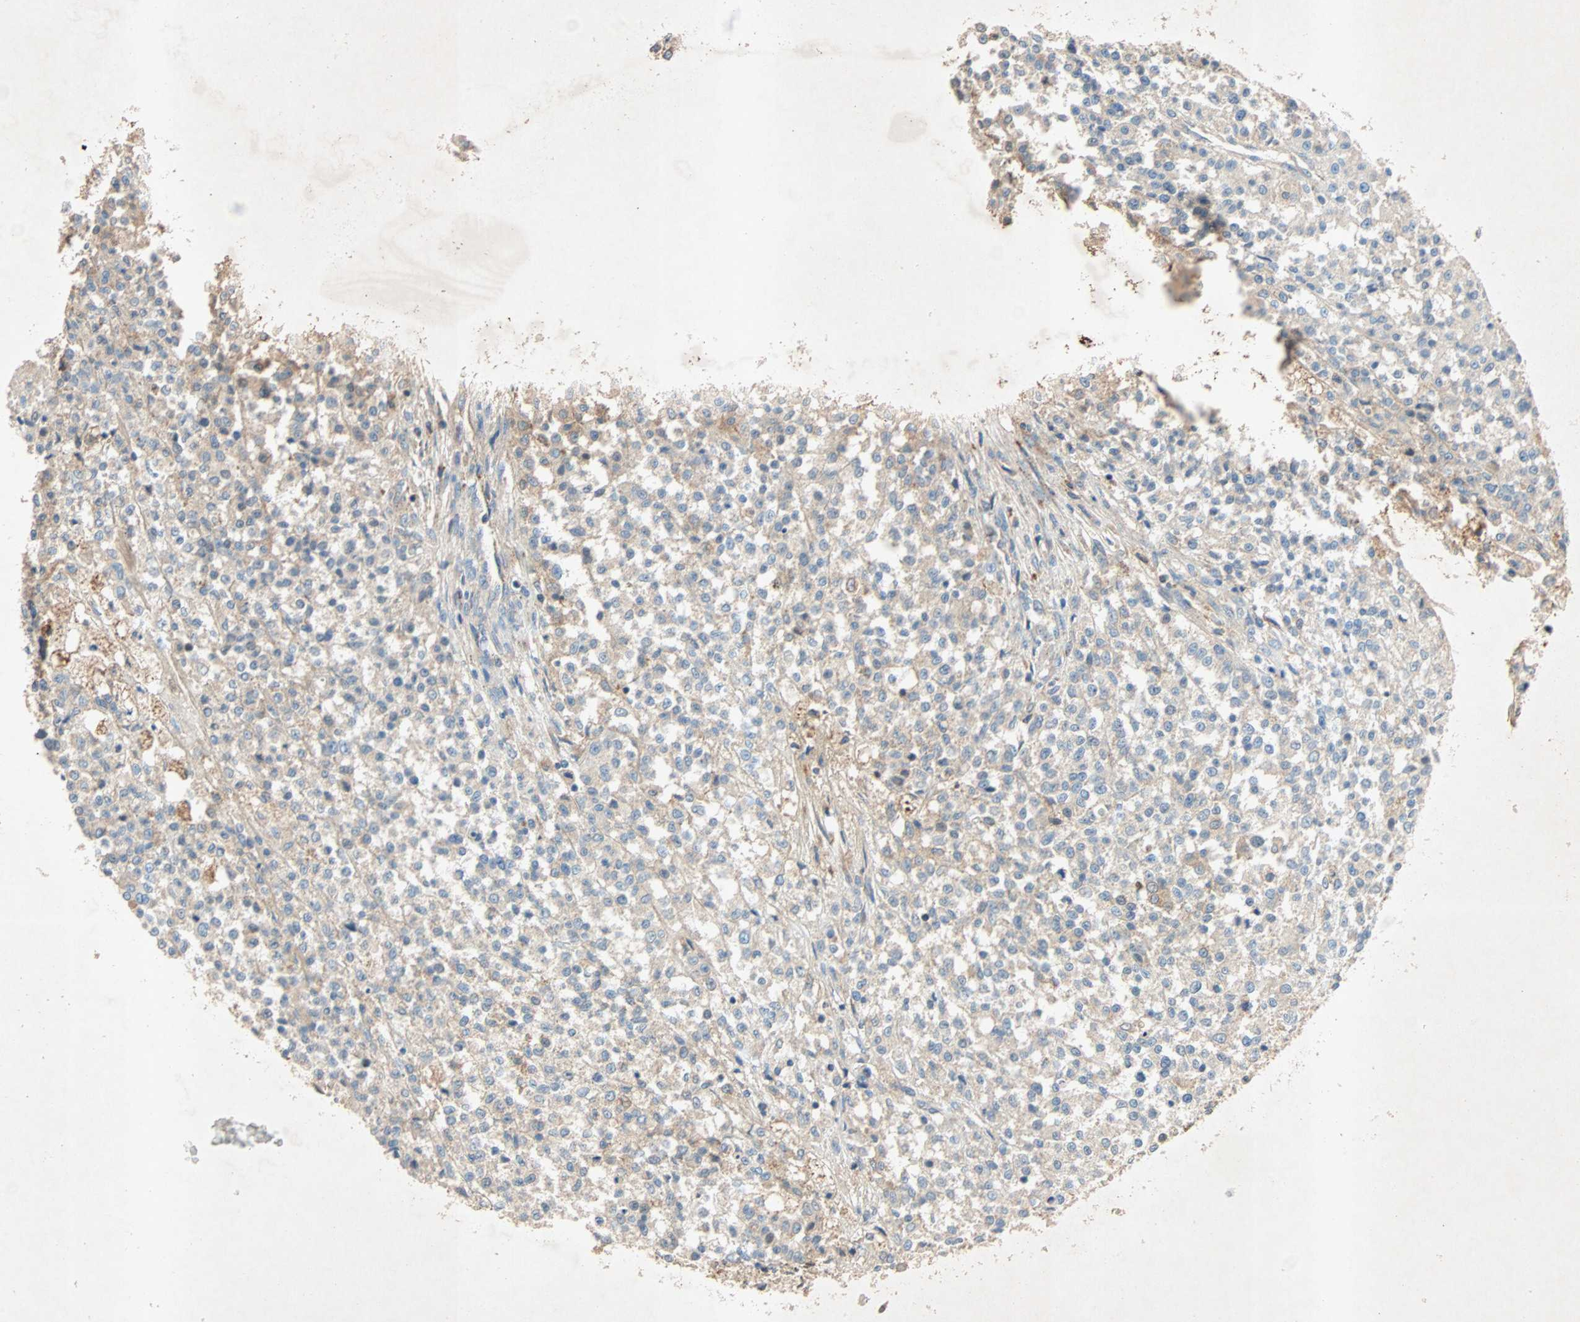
{"staining": {"intensity": "weak", "quantity": "25%-75%", "location": "cytoplasmic/membranous"}, "tissue": "testis cancer", "cell_type": "Tumor cells", "image_type": "cancer", "snomed": [{"axis": "morphology", "description": "Seminoma, NOS"}, {"axis": "topography", "description": "Testis"}], "caption": "A brown stain labels weak cytoplasmic/membranous expression of a protein in seminoma (testis) tumor cells.", "gene": "XYLT1", "patient": {"sex": "male", "age": 59}}